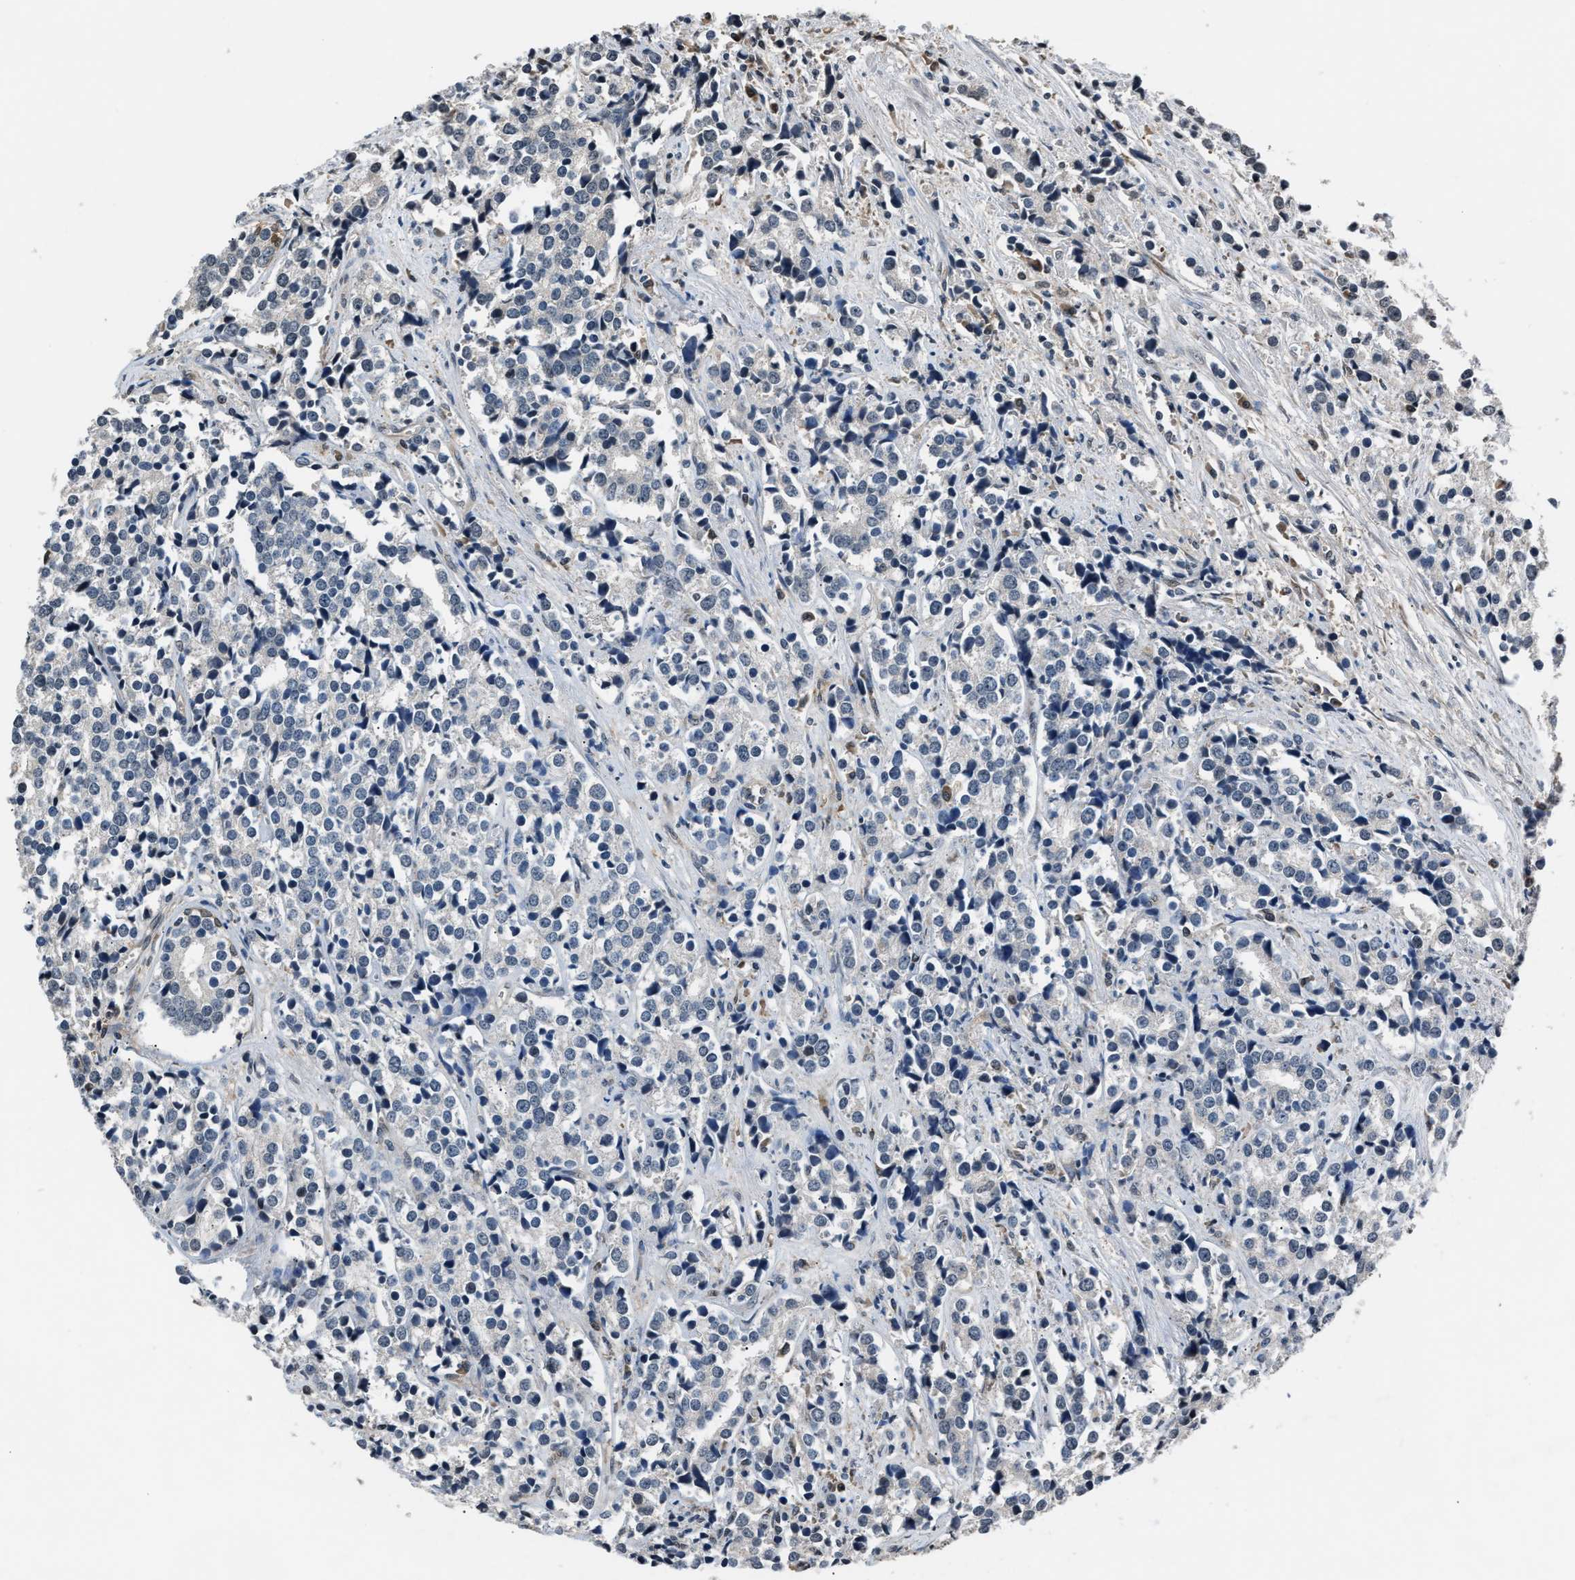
{"staining": {"intensity": "negative", "quantity": "none", "location": "none"}, "tissue": "prostate cancer", "cell_type": "Tumor cells", "image_type": "cancer", "snomed": [{"axis": "morphology", "description": "Adenocarcinoma, High grade"}, {"axis": "topography", "description": "Prostate"}], "caption": "Prostate cancer (adenocarcinoma (high-grade)) was stained to show a protein in brown. There is no significant expression in tumor cells. The staining is performed using DAB (3,3'-diaminobenzidine) brown chromogen with nuclei counter-stained in using hematoxylin.", "gene": "TP53I3", "patient": {"sex": "male", "age": 71}}